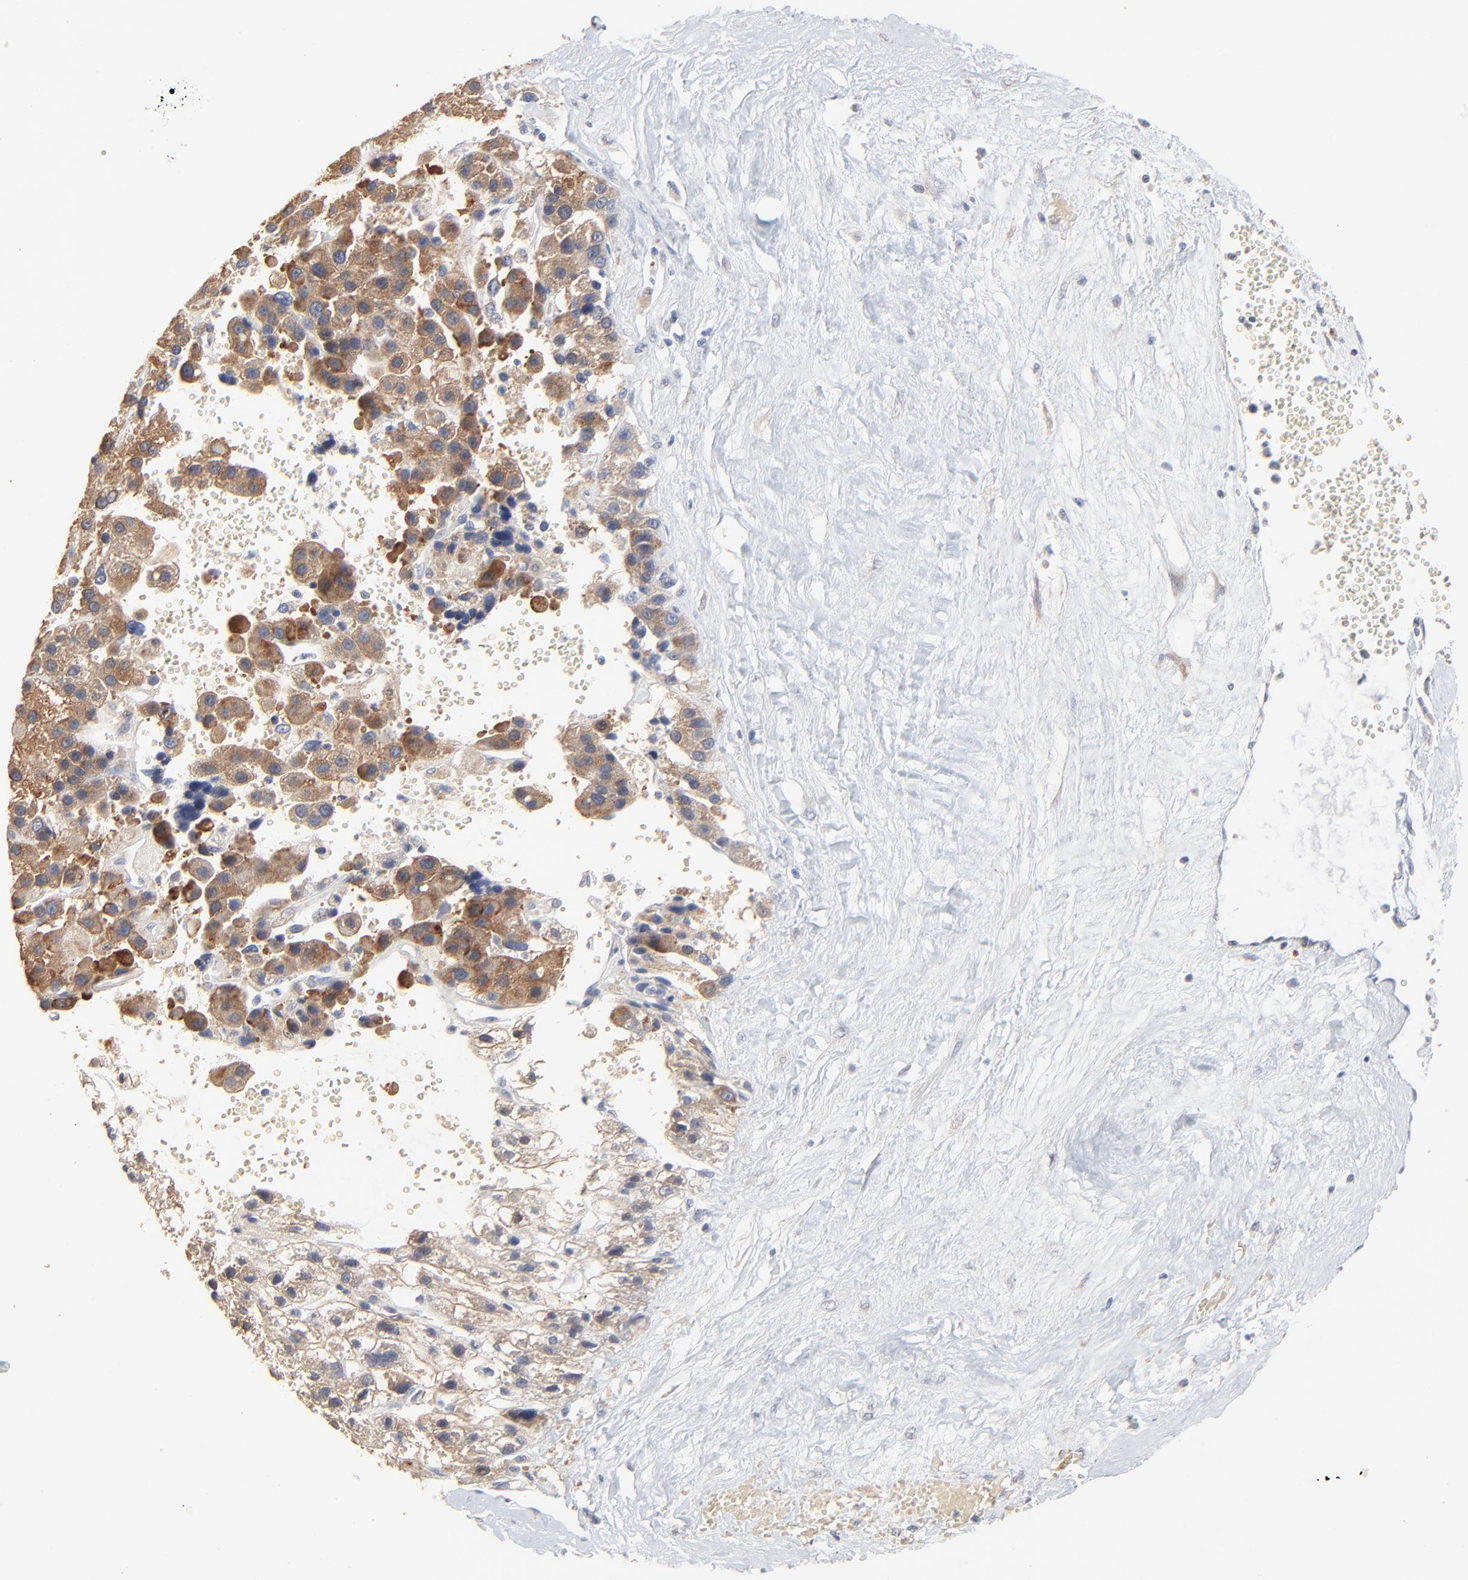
{"staining": {"intensity": "strong", "quantity": ">75%", "location": "cytoplasmic/membranous"}, "tissue": "liver cancer", "cell_type": "Tumor cells", "image_type": "cancer", "snomed": [{"axis": "morphology", "description": "Carcinoma, Hepatocellular, NOS"}, {"axis": "topography", "description": "Liver"}], "caption": "This photomicrograph shows immunohistochemistry (IHC) staining of liver hepatocellular carcinoma, with high strong cytoplasmic/membranous expression in approximately >75% of tumor cells.", "gene": "FANCB", "patient": {"sex": "female", "age": 85}}